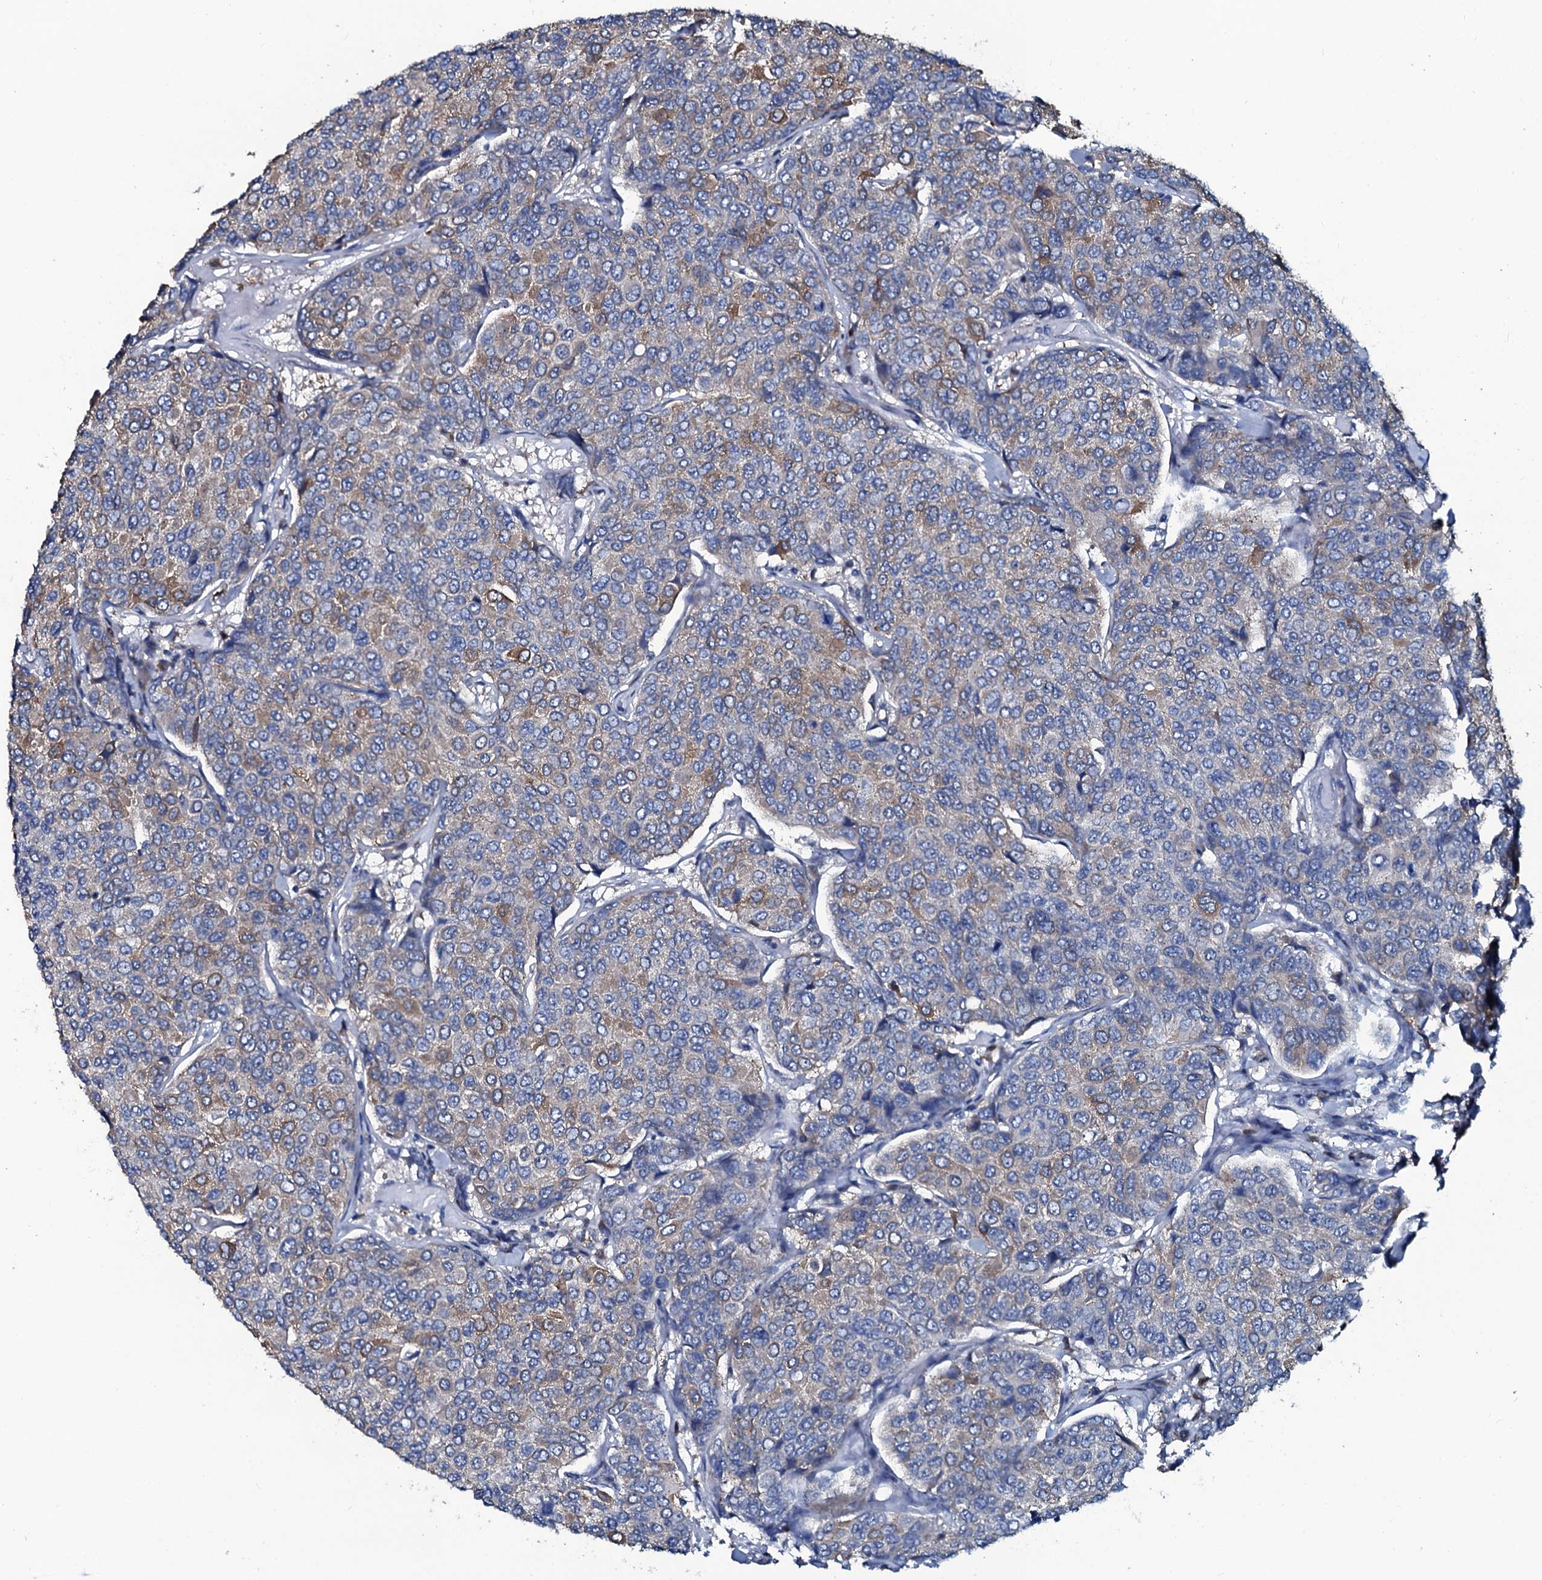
{"staining": {"intensity": "weak", "quantity": "<25%", "location": "cytoplasmic/membranous"}, "tissue": "breast cancer", "cell_type": "Tumor cells", "image_type": "cancer", "snomed": [{"axis": "morphology", "description": "Duct carcinoma"}, {"axis": "topography", "description": "Breast"}], "caption": "Immunohistochemistry histopathology image of human breast cancer (infiltrating ductal carcinoma) stained for a protein (brown), which exhibits no expression in tumor cells.", "gene": "USPL1", "patient": {"sex": "female", "age": 55}}